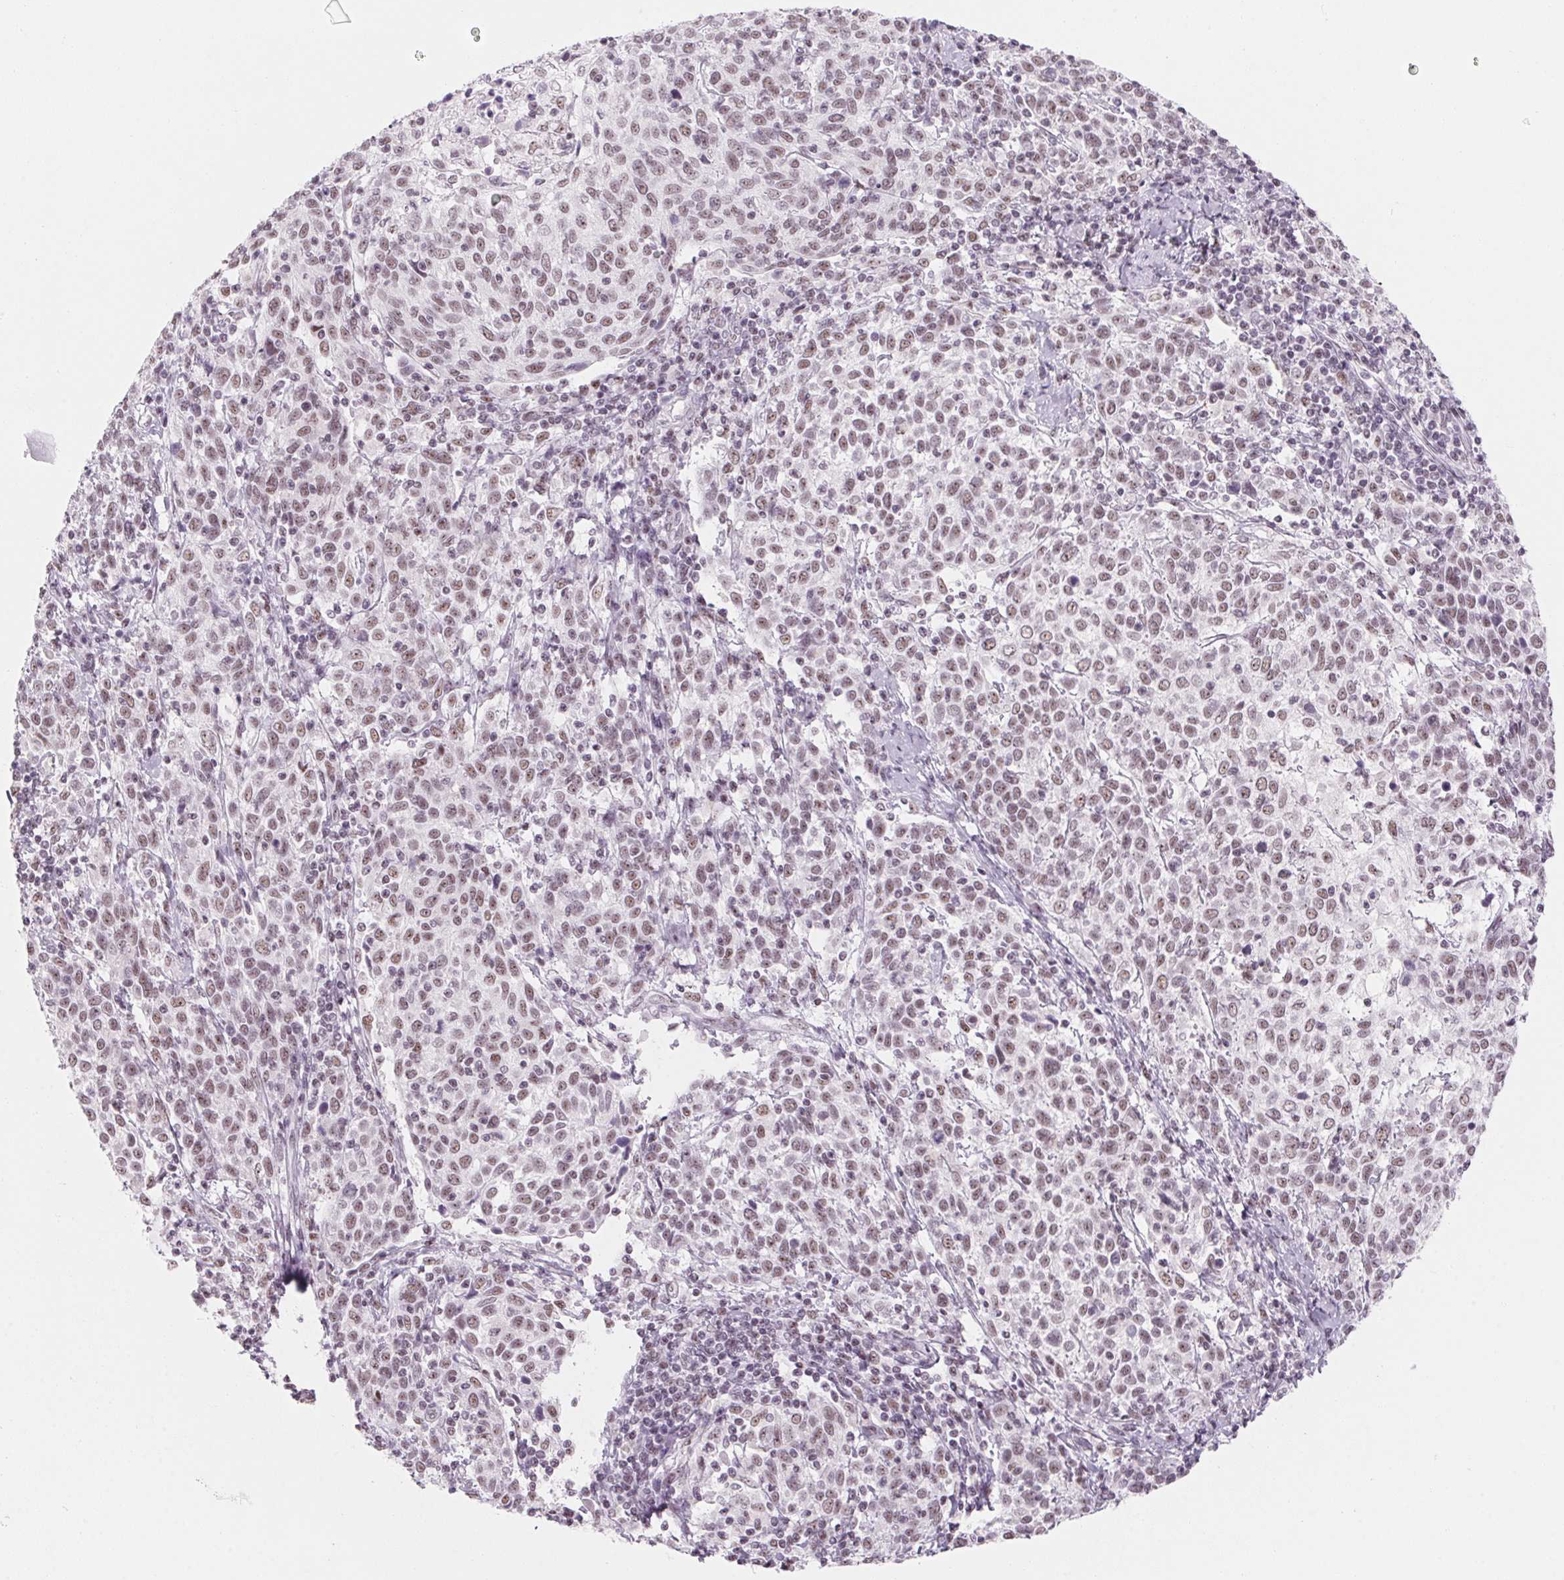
{"staining": {"intensity": "moderate", "quantity": ">75%", "location": "nuclear"}, "tissue": "cervical cancer", "cell_type": "Tumor cells", "image_type": "cancer", "snomed": [{"axis": "morphology", "description": "Squamous cell carcinoma, NOS"}, {"axis": "topography", "description": "Cervix"}], "caption": "Protein staining exhibits moderate nuclear positivity in about >75% of tumor cells in squamous cell carcinoma (cervical).", "gene": "ZIC4", "patient": {"sex": "female", "age": 61}}